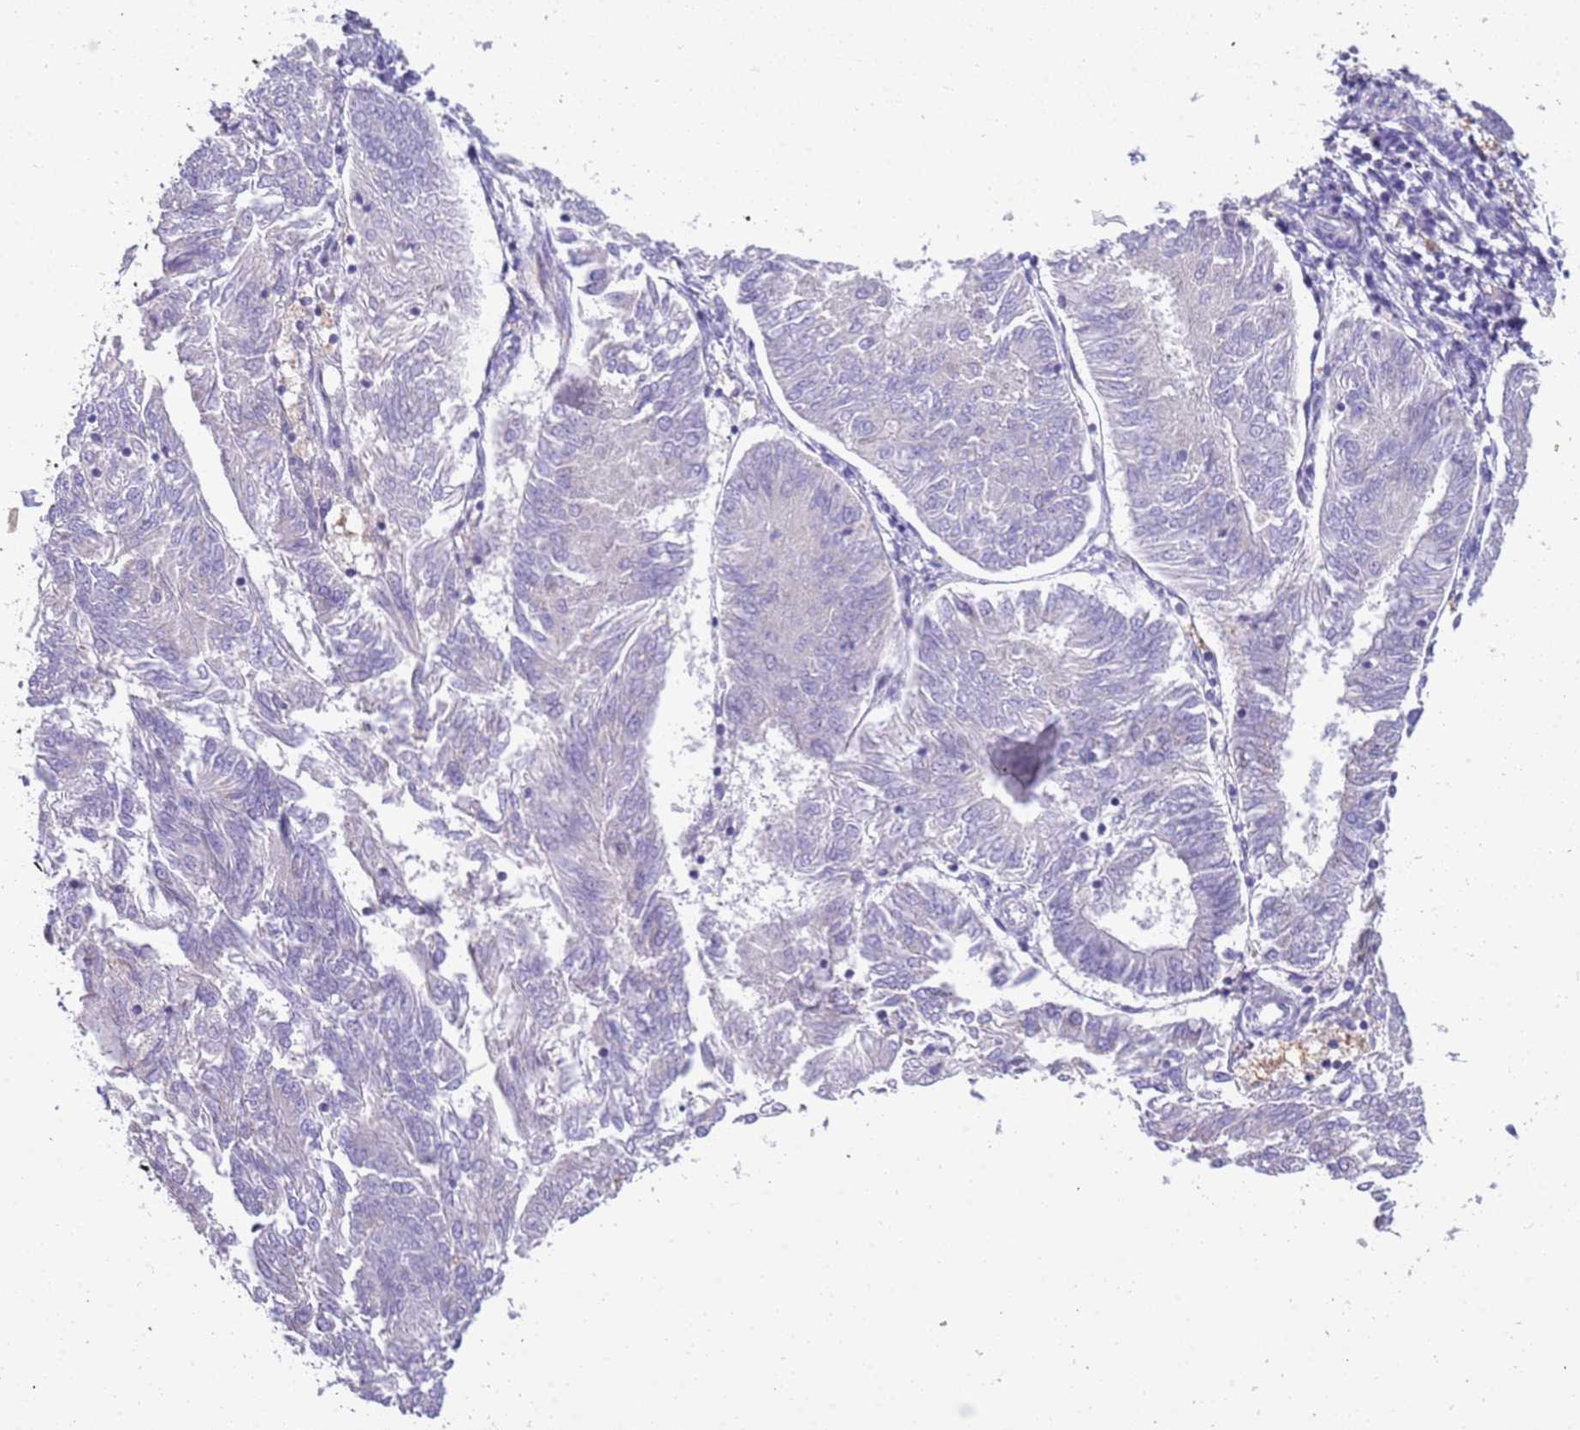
{"staining": {"intensity": "negative", "quantity": "none", "location": "none"}, "tissue": "endometrial cancer", "cell_type": "Tumor cells", "image_type": "cancer", "snomed": [{"axis": "morphology", "description": "Adenocarcinoma, NOS"}, {"axis": "topography", "description": "Endometrium"}], "caption": "Immunohistochemical staining of human endometrial adenocarcinoma displays no significant staining in tumor cells.", "gene": "RHCG", "patient": {"sex": "female", "age": 58}}